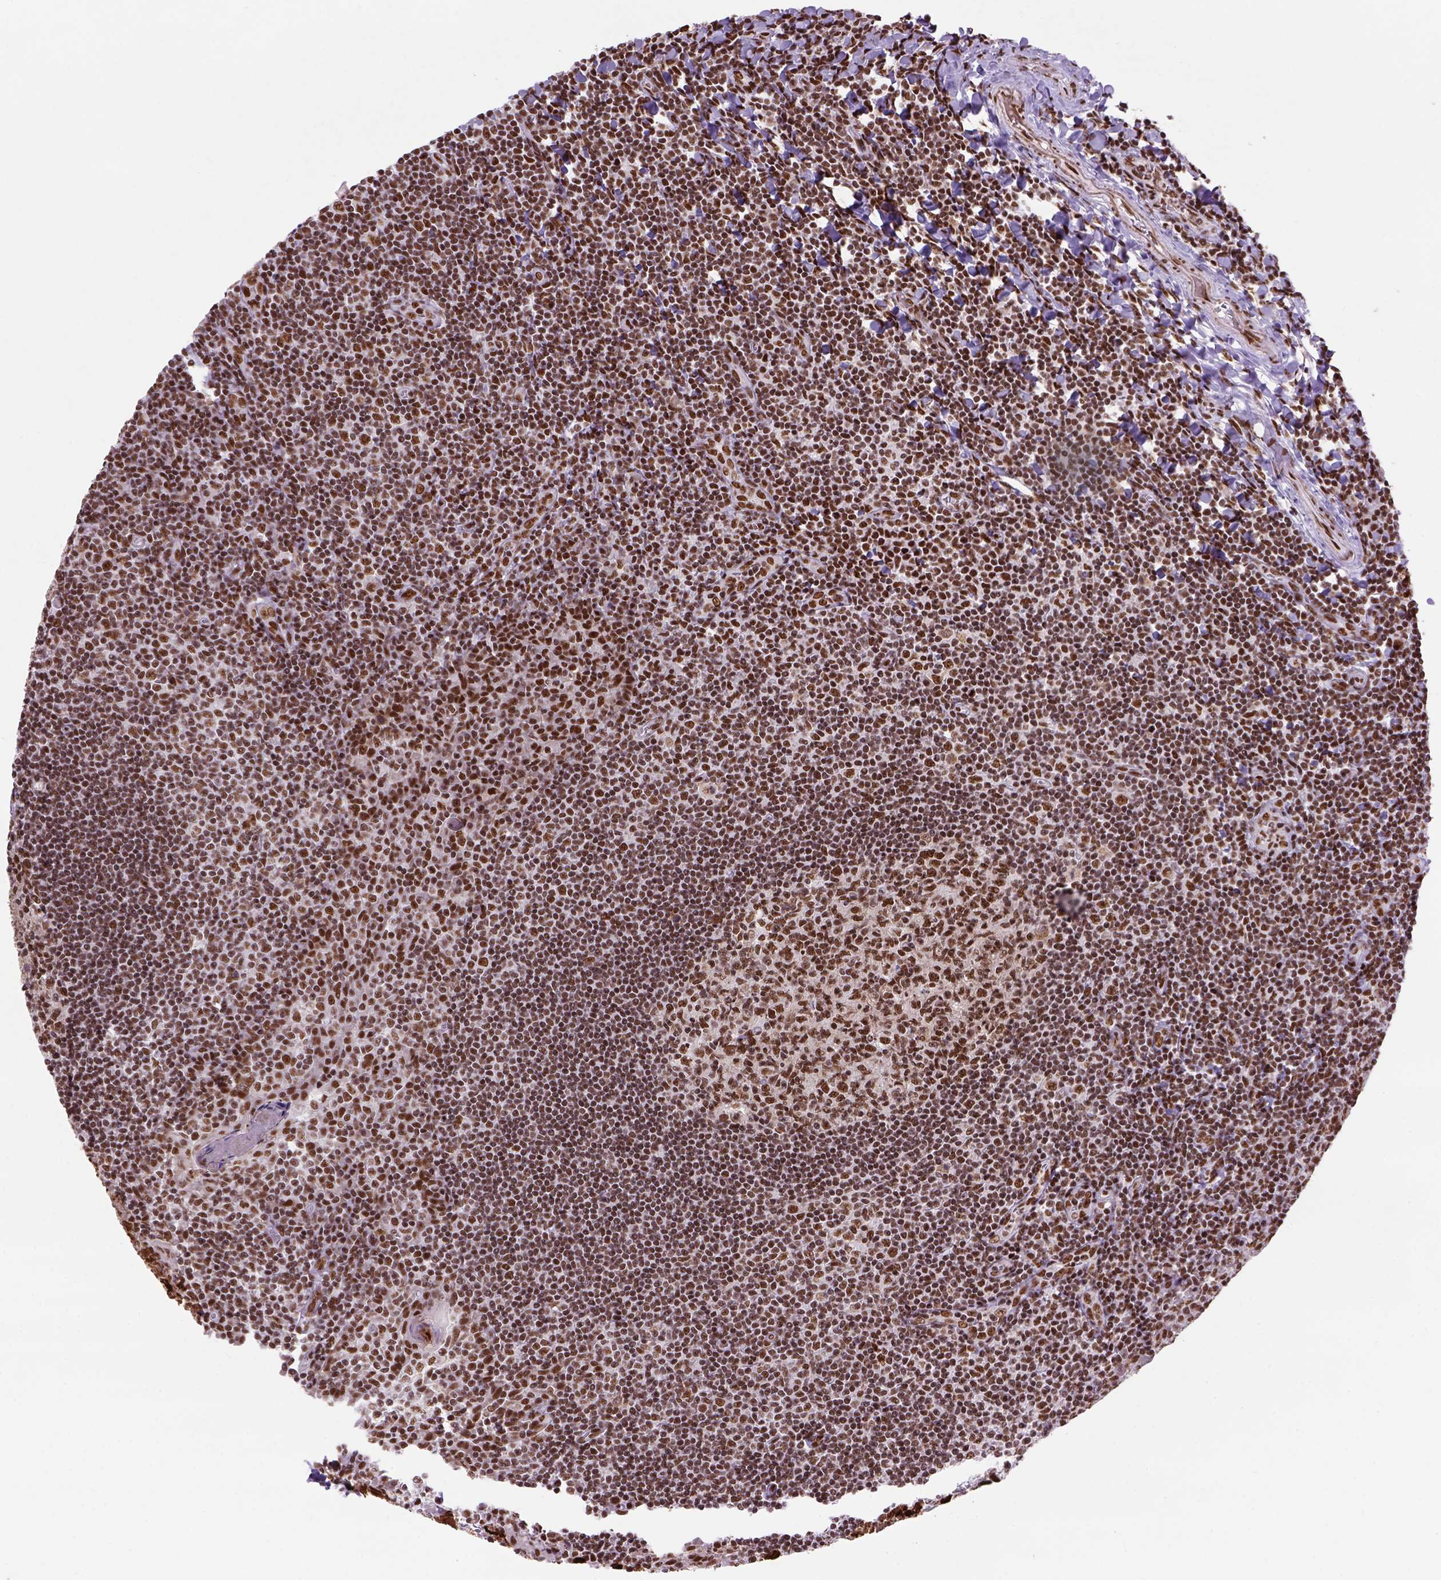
{"staining": {"intensity": "strong", "quantity": ">75%", "location": "nuclear"}, "tissue": "tonsil", "cell_type": "Germinal center cells", "image_type": "normal", "snomed": [{"axis": "morphology", "description": "Normal tissue, NOS"}, {"axis": "morphology", "description": "Inflammation, NOS"}, {"axis": "topography", "description": "Tonsil"}], "caption": "Germinal center cells reveal strong nuclear positivity in approximately >75% of cells in normal tonsil.", "gene": "NSMCE2", "patient": {"sex": "female", "age": 31}}